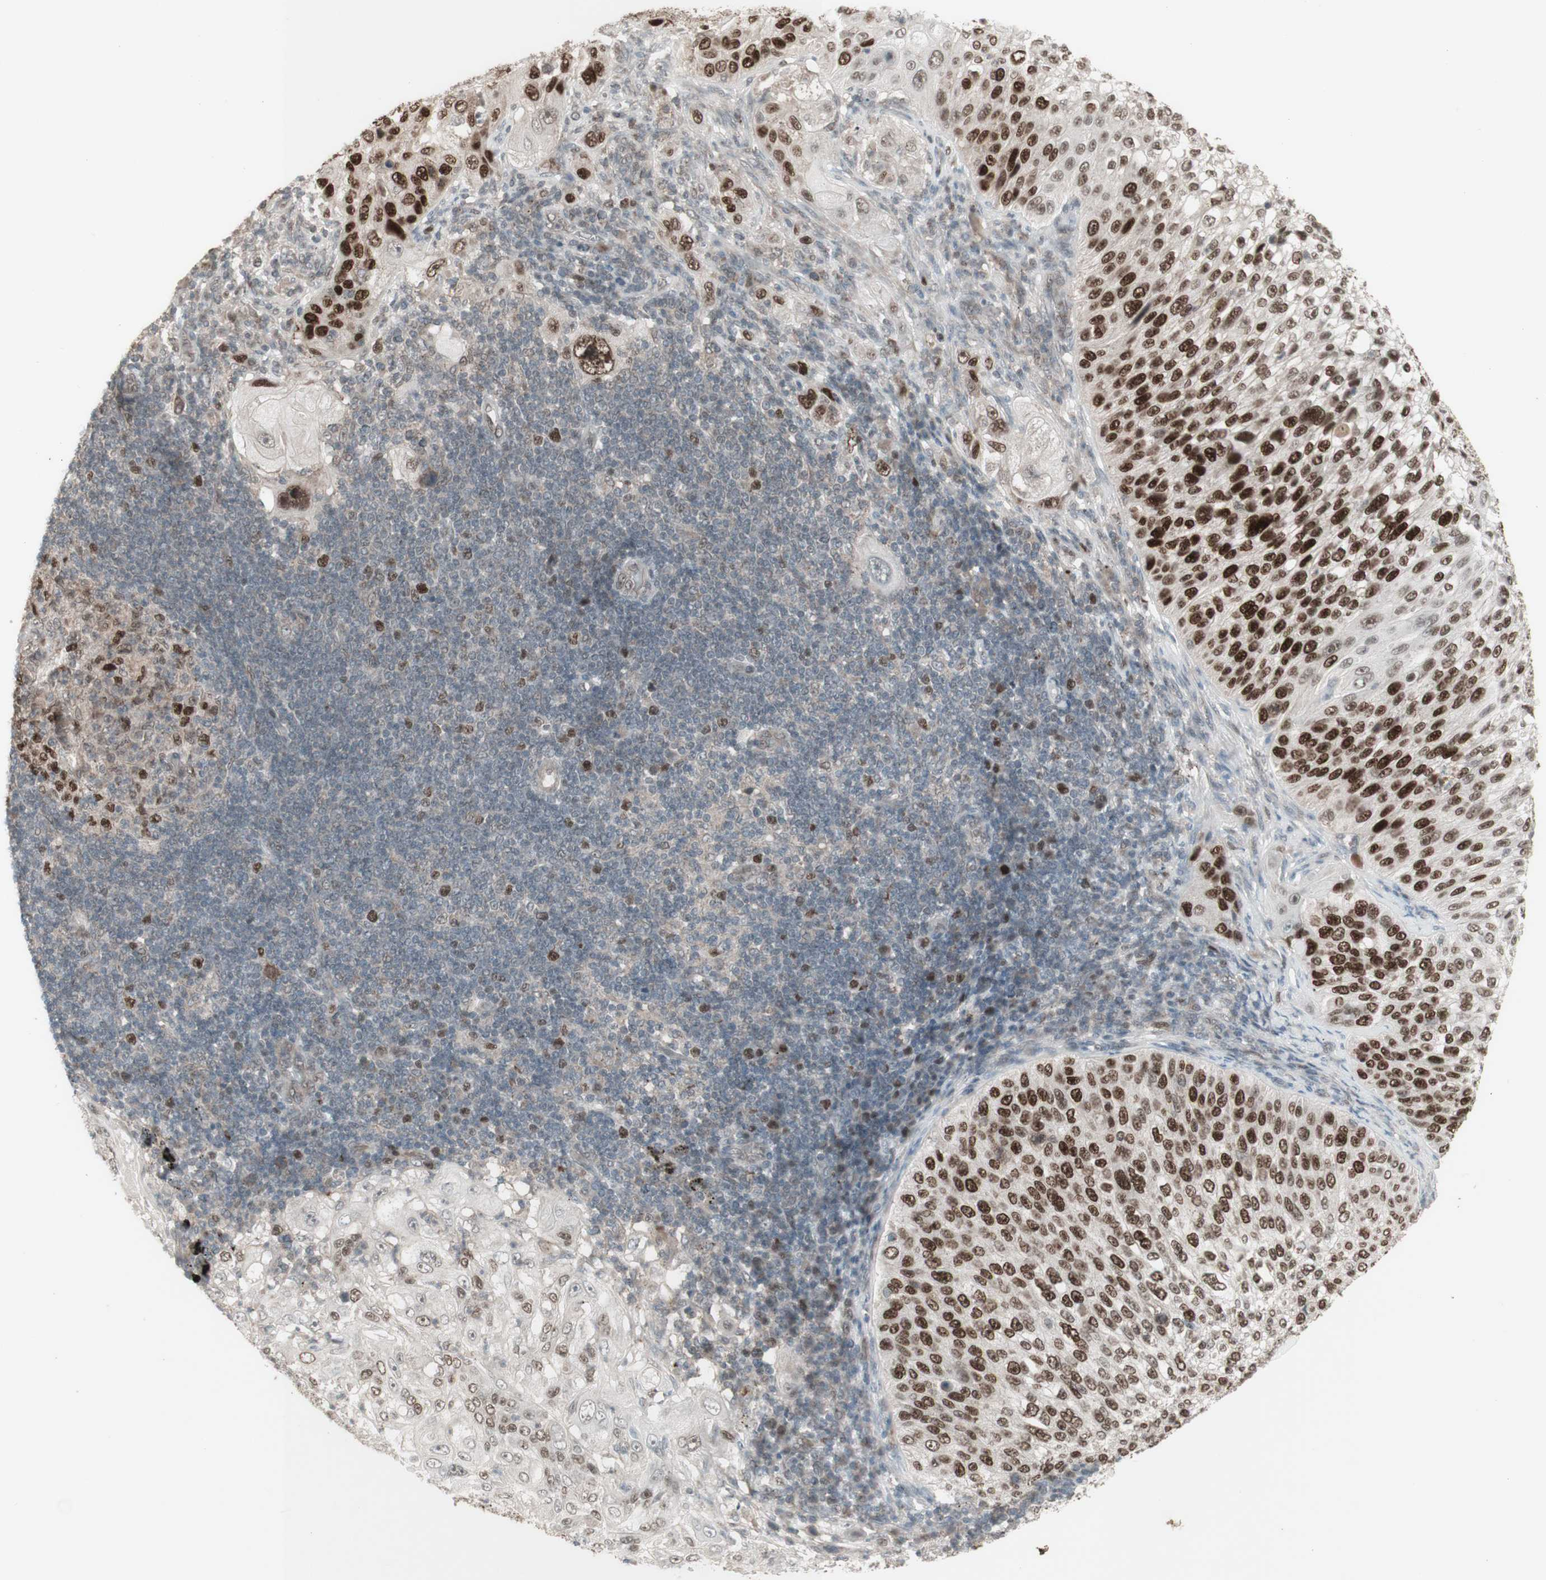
{"staining": {"intensity": "strong", "quantity": "25%-75%", "location": "nuclear"}, "tissue": "lung cancer", "cell_type": "Tumor cells", "image_type": "cancer", "snomed": [{"axis": "morphology", "description": "Inflammation, NOS"}, {"axis": "morphology", "description": "Squamous cell carcinoma, NOS"}, {"axis": "topography", "description": "Lymph node"}, {"axis": "topography", "description": "Soft tissue"}, {"axis": "topography", "description": "Lung"}], "caption": "The immunohistochemical stain shows strong nuclear positivity in tumor cells of lung squamous cell carcinoma tissue.", "gene": "MSH6", "patient": {"sex": "male", "age": 66}}